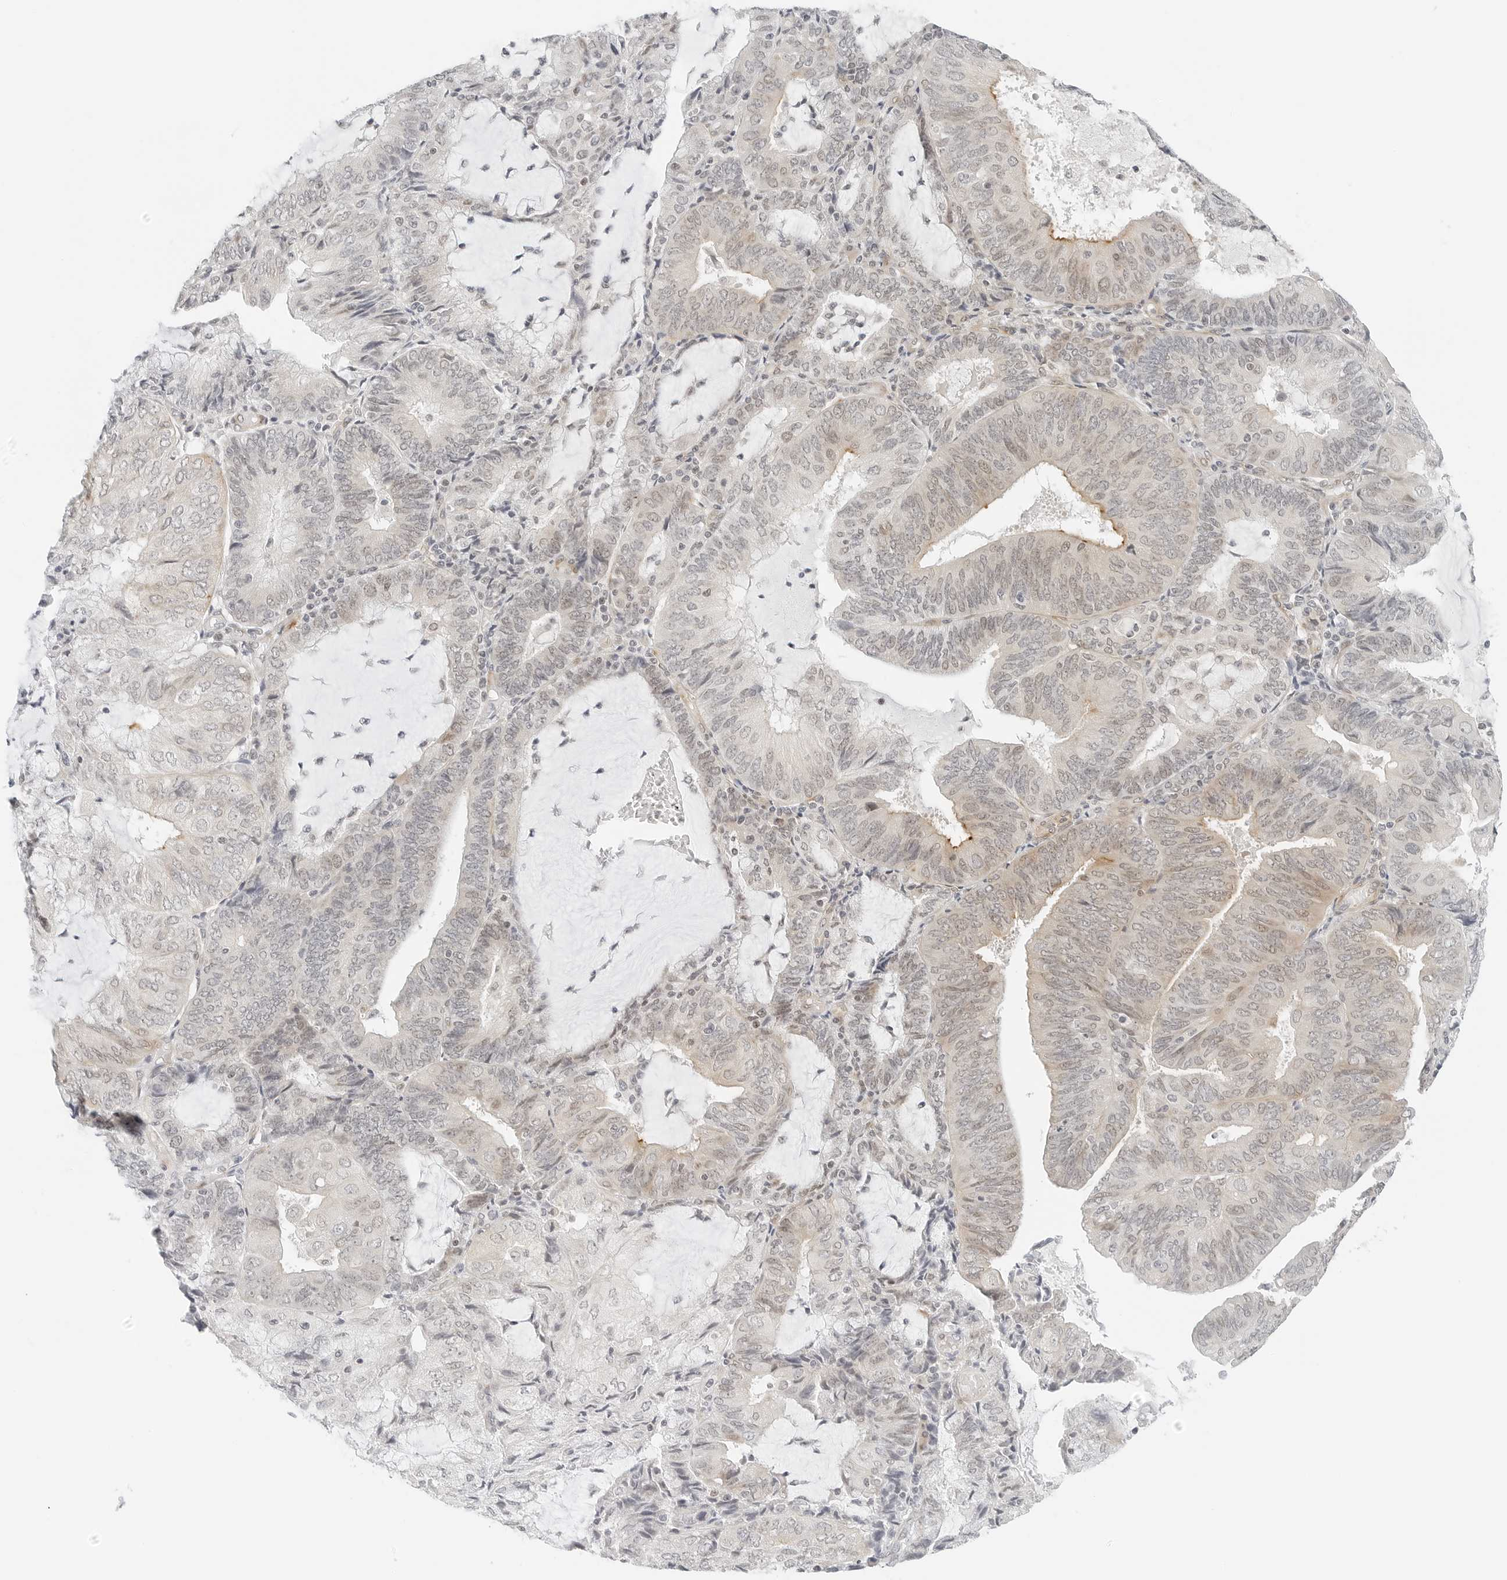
{"staining": {"intensity": "weak", "quantity": "<25%", "location": "cytoplasmic/membranous,nuclear"}, "tissue": "endometrial cancer", "cell_type": "Tumor cells", "image_type": "cancer", "snomed": [{"axis": "morphology", "description": "Adenocarcinoma, NOS"}, {"axis": "topography", "description": "Endometrium"}], "caption": "High magnification brightfield microscopy of endometrial adenocarcinoma stained with DAB (brown) and counterstained with hematoxylin (blue): tumor cells show no significant expression.", "gene": "NEO1", "patient": {"sex": "female", "age": 81}}